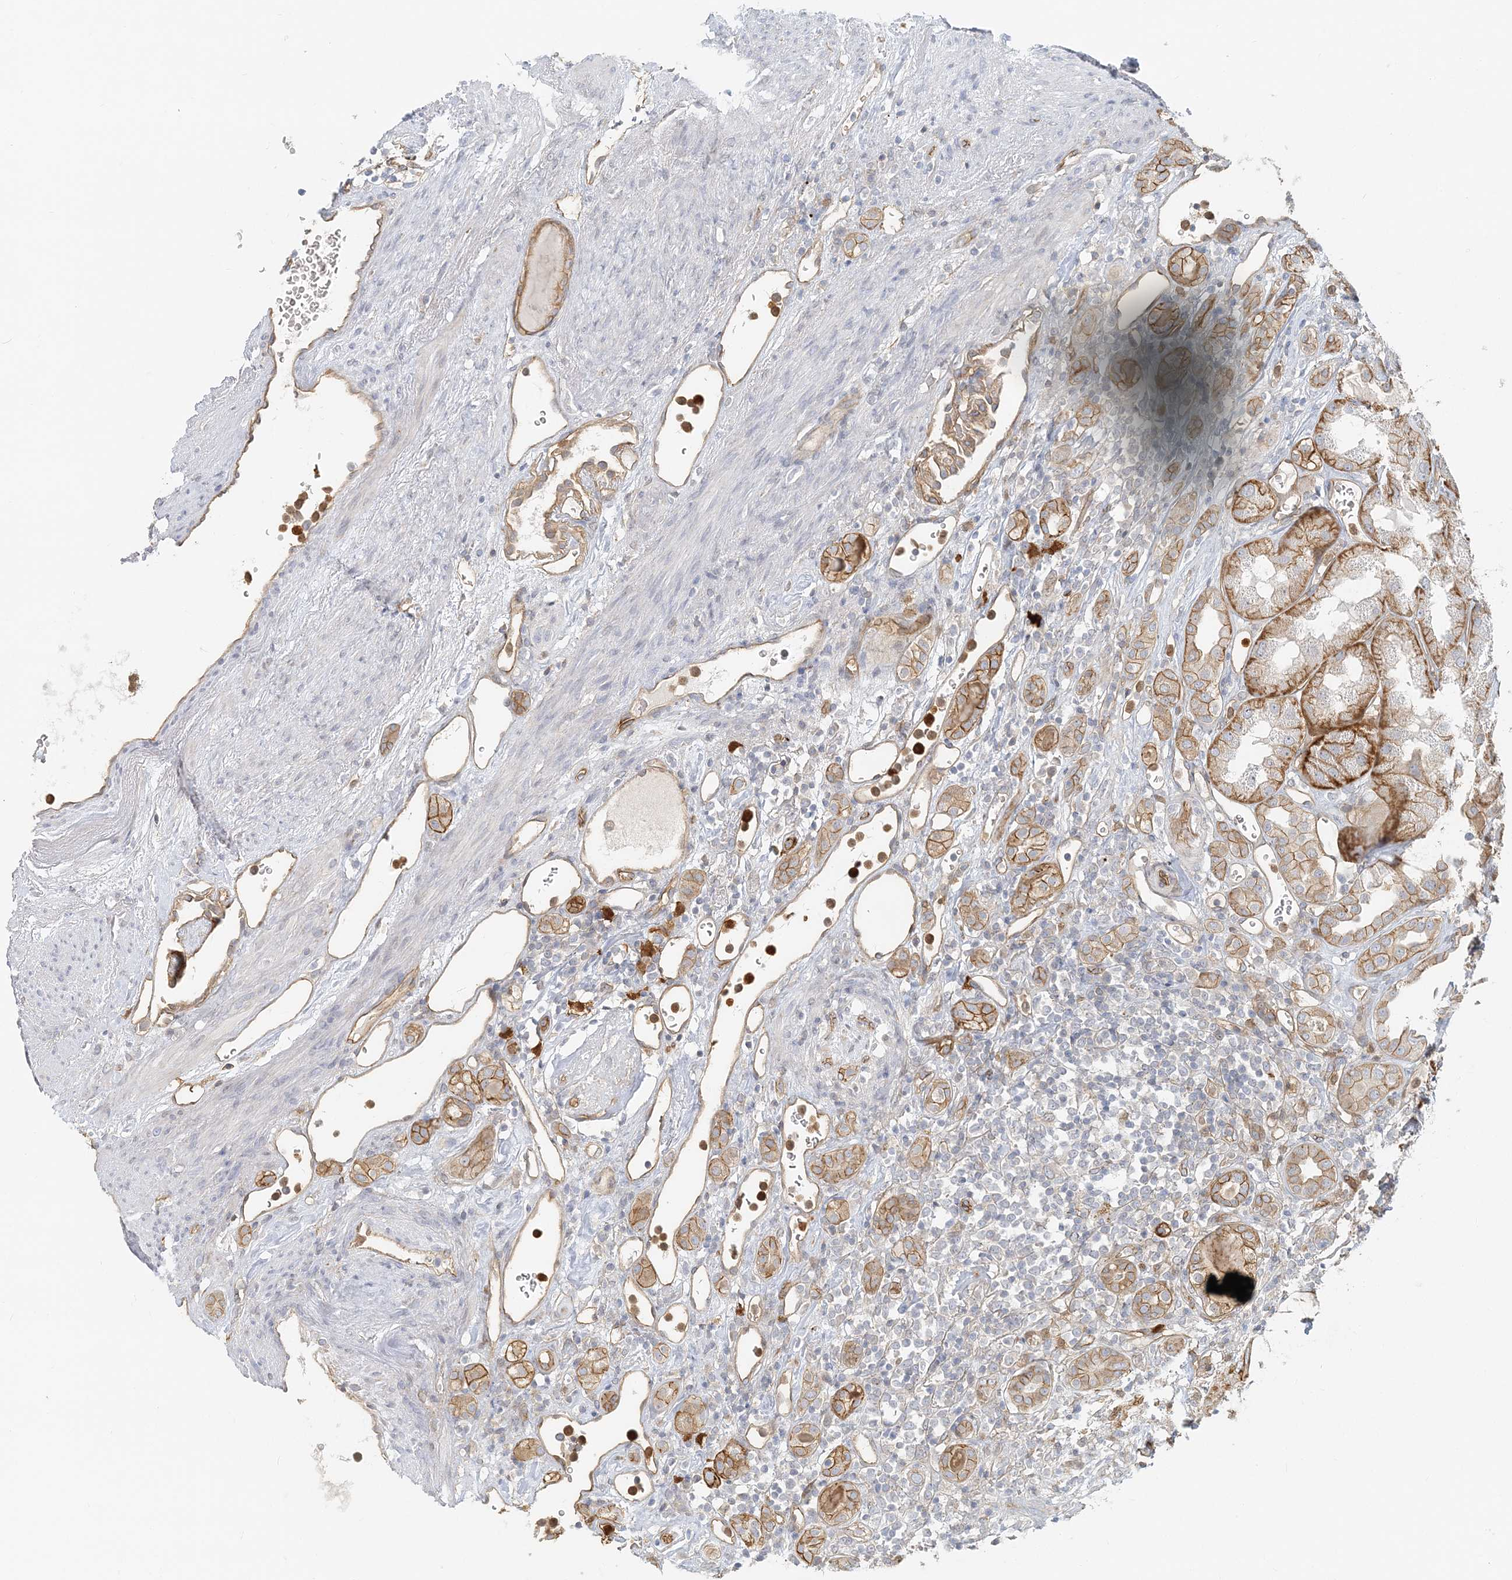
{"staining": {"intensity": "moderate", "quantity": ">75%", "location": "cytoplasmic/membranous"}, "tissue": "renal cancer", "cell_type": "Tumor cells", "image_type": "cancer", "snomed": [{"axis": "morphology", "description": "Adenocarcinoma, NOS"}, {"axis": "topography", "description": "Kidney"}], "caption": "Immunohistochemical staining of renal cancer displays medium levels of moderate cytoplasmic/membranous positivity in approximately >75% of tumor cells.", "gene": "DNAH1", "patient": {"sex": "male", "age": 77}}